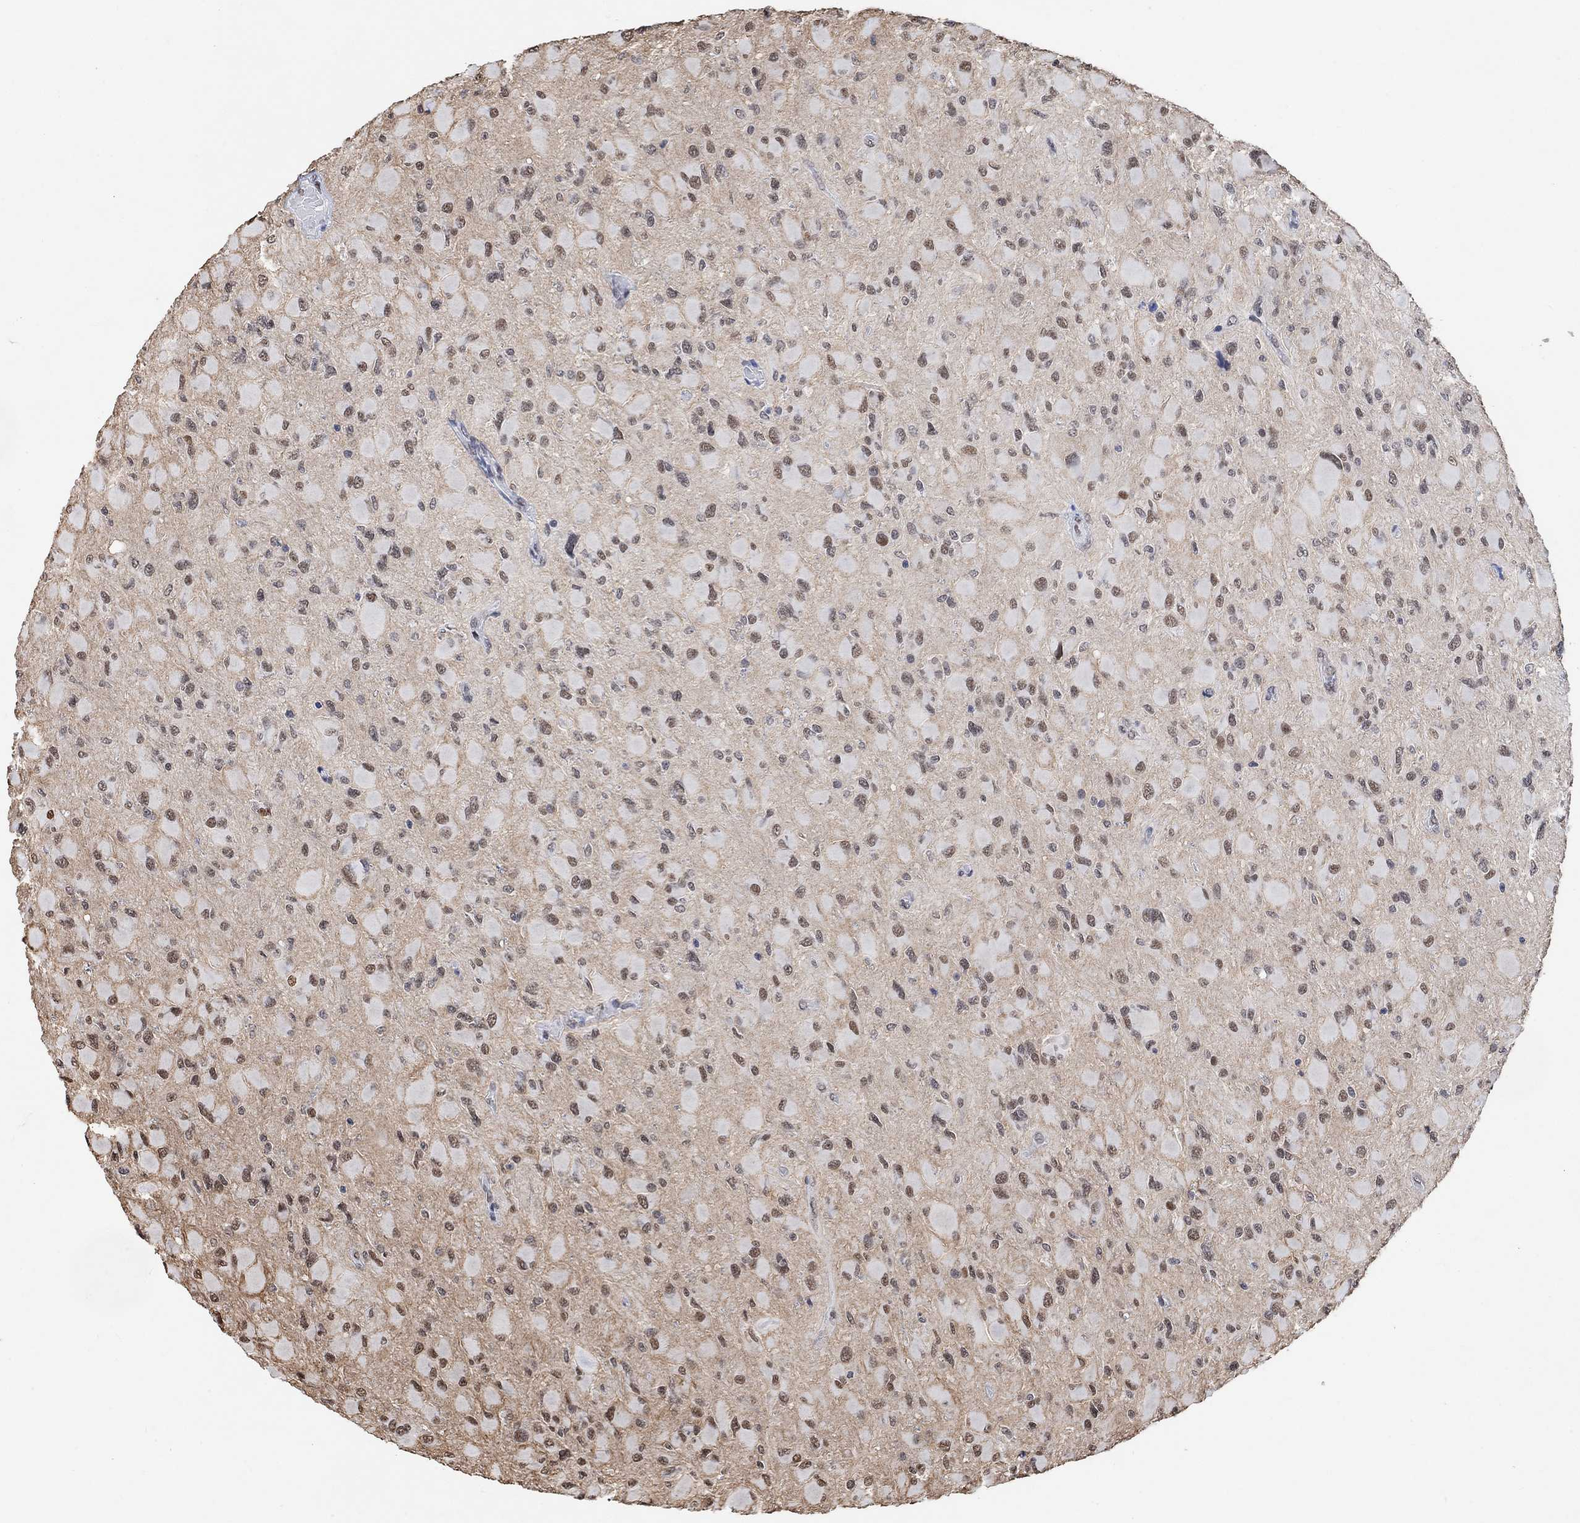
{"staining": {"intensity": "moderate", "quantity": "<25%", "location": "nuclear"}, "tissue": "glioma", "cell_type": "Tumor cells", "image_type": "cancer", "snomed": [{"axis": "morphology", "description": "Glioma, malignant, High grade"}, {"axis": "topography", "description": "Cerebral cortex"}], "caption": "This is a photomicrograph of immunohistochemistry staining of glioma, which shows moderate positivity in the nuclear of tumor cells.", "gene": "USP39", "patient": {"sex": "female", "age": 36}}